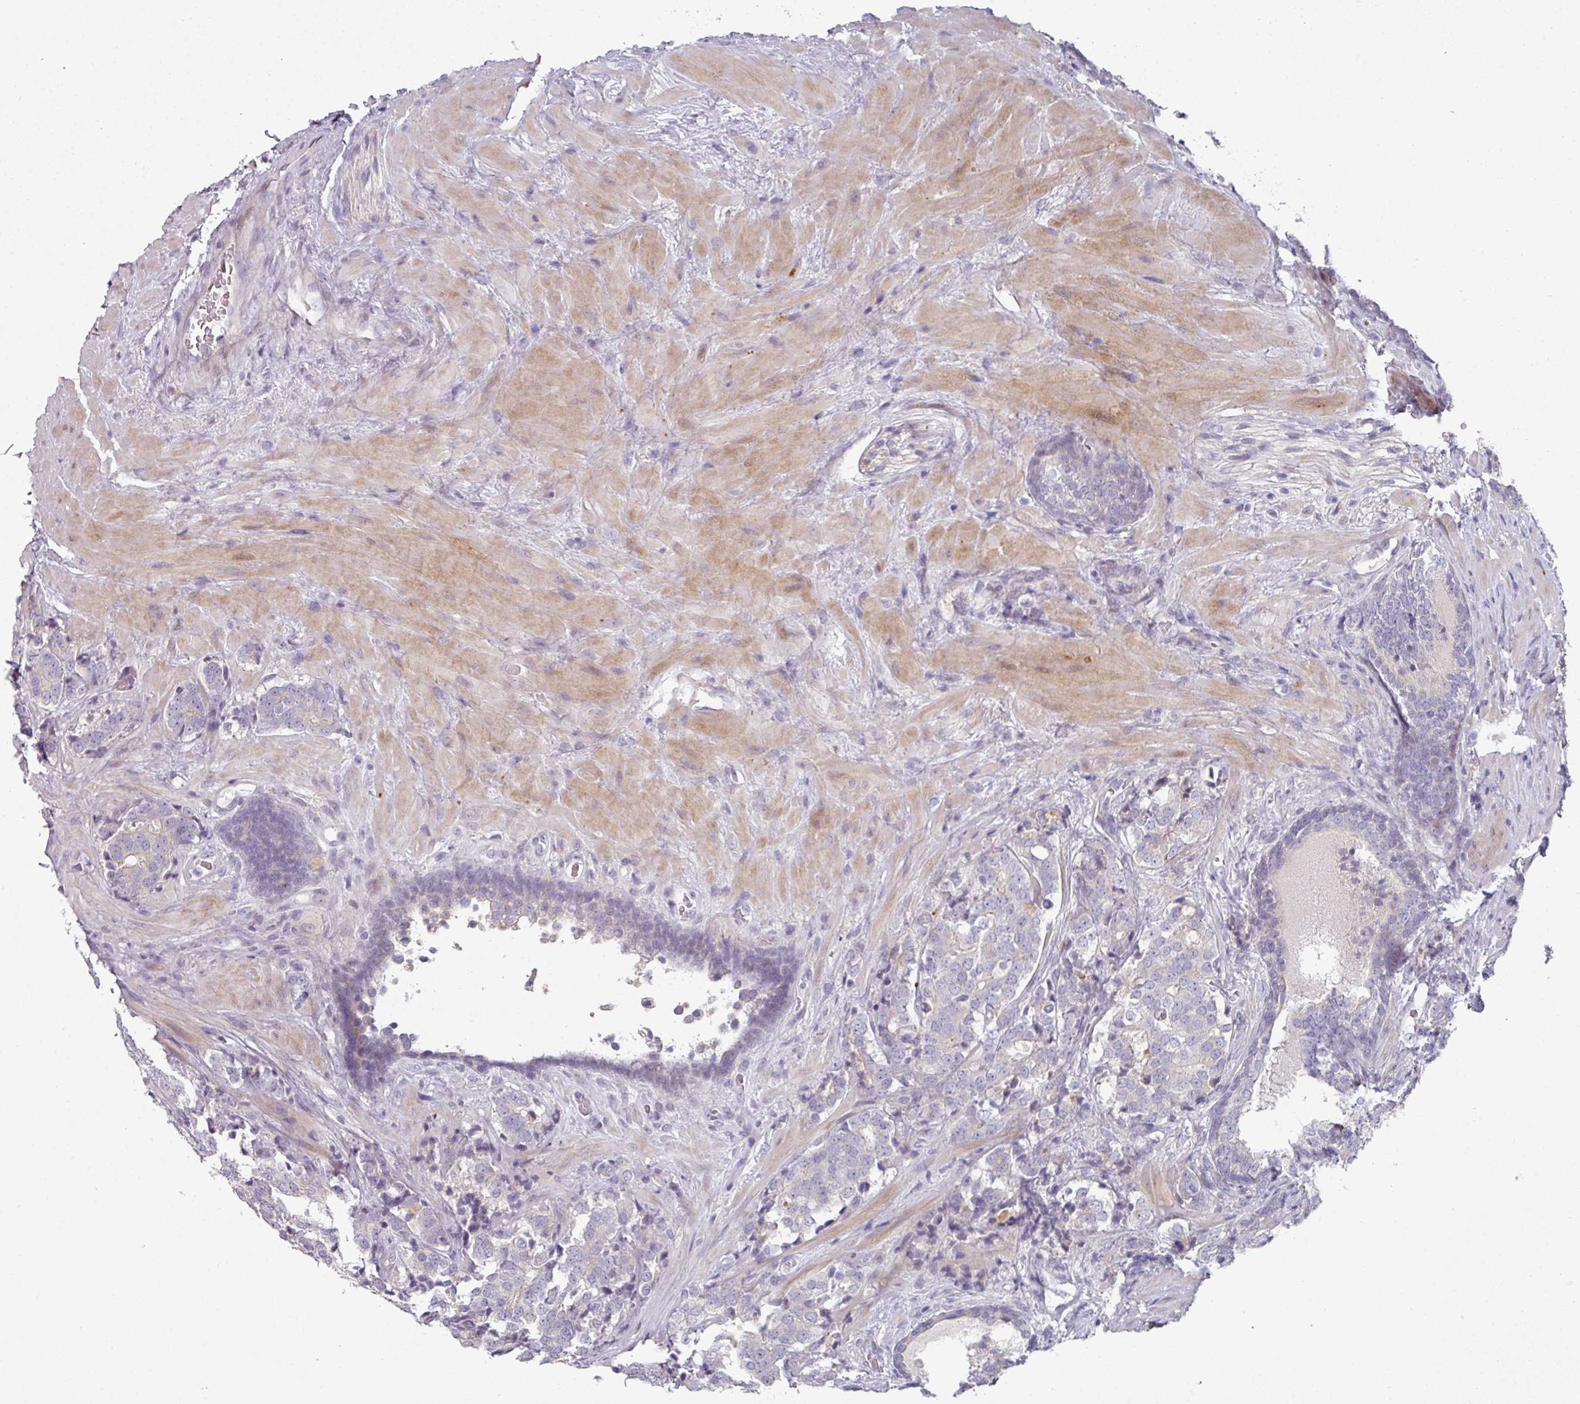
{"staining": {"intensity": "negative", "quantity": "none", "location": "none"}, "tissue": "prostate cancer", "cell_type": "Tumor cells", "image_type": "cancer", "snomed": [{"axis": "morphology", "description": "Adenocarcinoma, High grade"}, {"axis": "topography", "description": "Prostate"}], "caption": "Immunohistochemical staining of prostate cancer reveals no significant positivity in tumor cells.", "gene": "WSB2", "patient": {"sex": "male", "age": 63}}